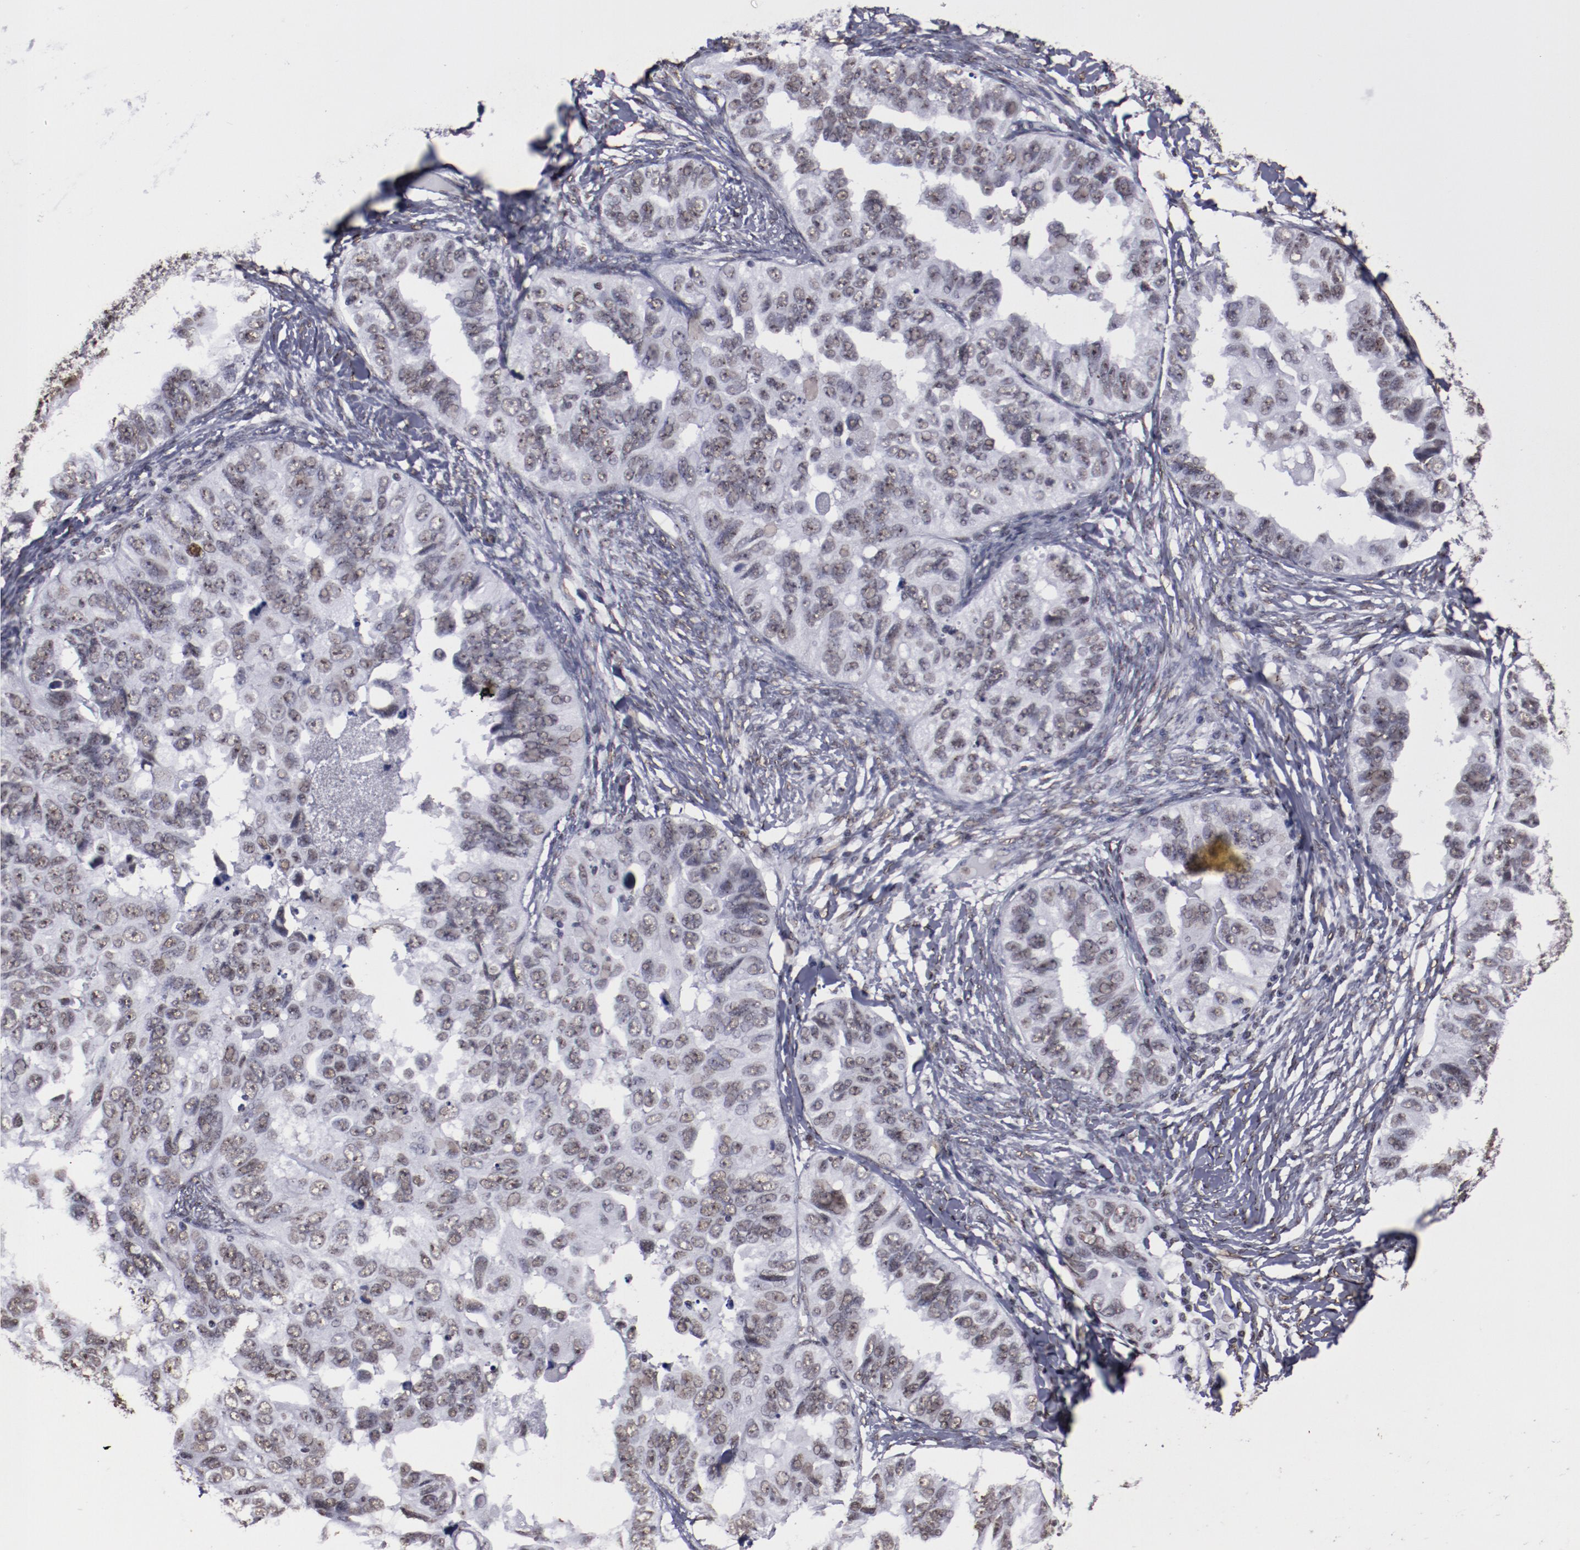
{"staining": {"intensity": "weak", "quantity": ">75%", "location": "nuclear"}, "tissue": "ovarian cancer", "cell_type": "Tumor cells", "image_type": "cancer", "snomed": [{"axis": "morphology", "description": "Cystadenocarcinoma, serous, NOS"}, {"axis": "topography", "description": "Ovary"}], "caption": "Immunohistochemical staining of ovarian cancer (serous cystadenocarcinoma) displays low levels of weak nuclear protein expression in approximately >75% of tumor cells.", "gene": "HNRNPA2B1", "patient": {"sex": "female", "age": 82}}